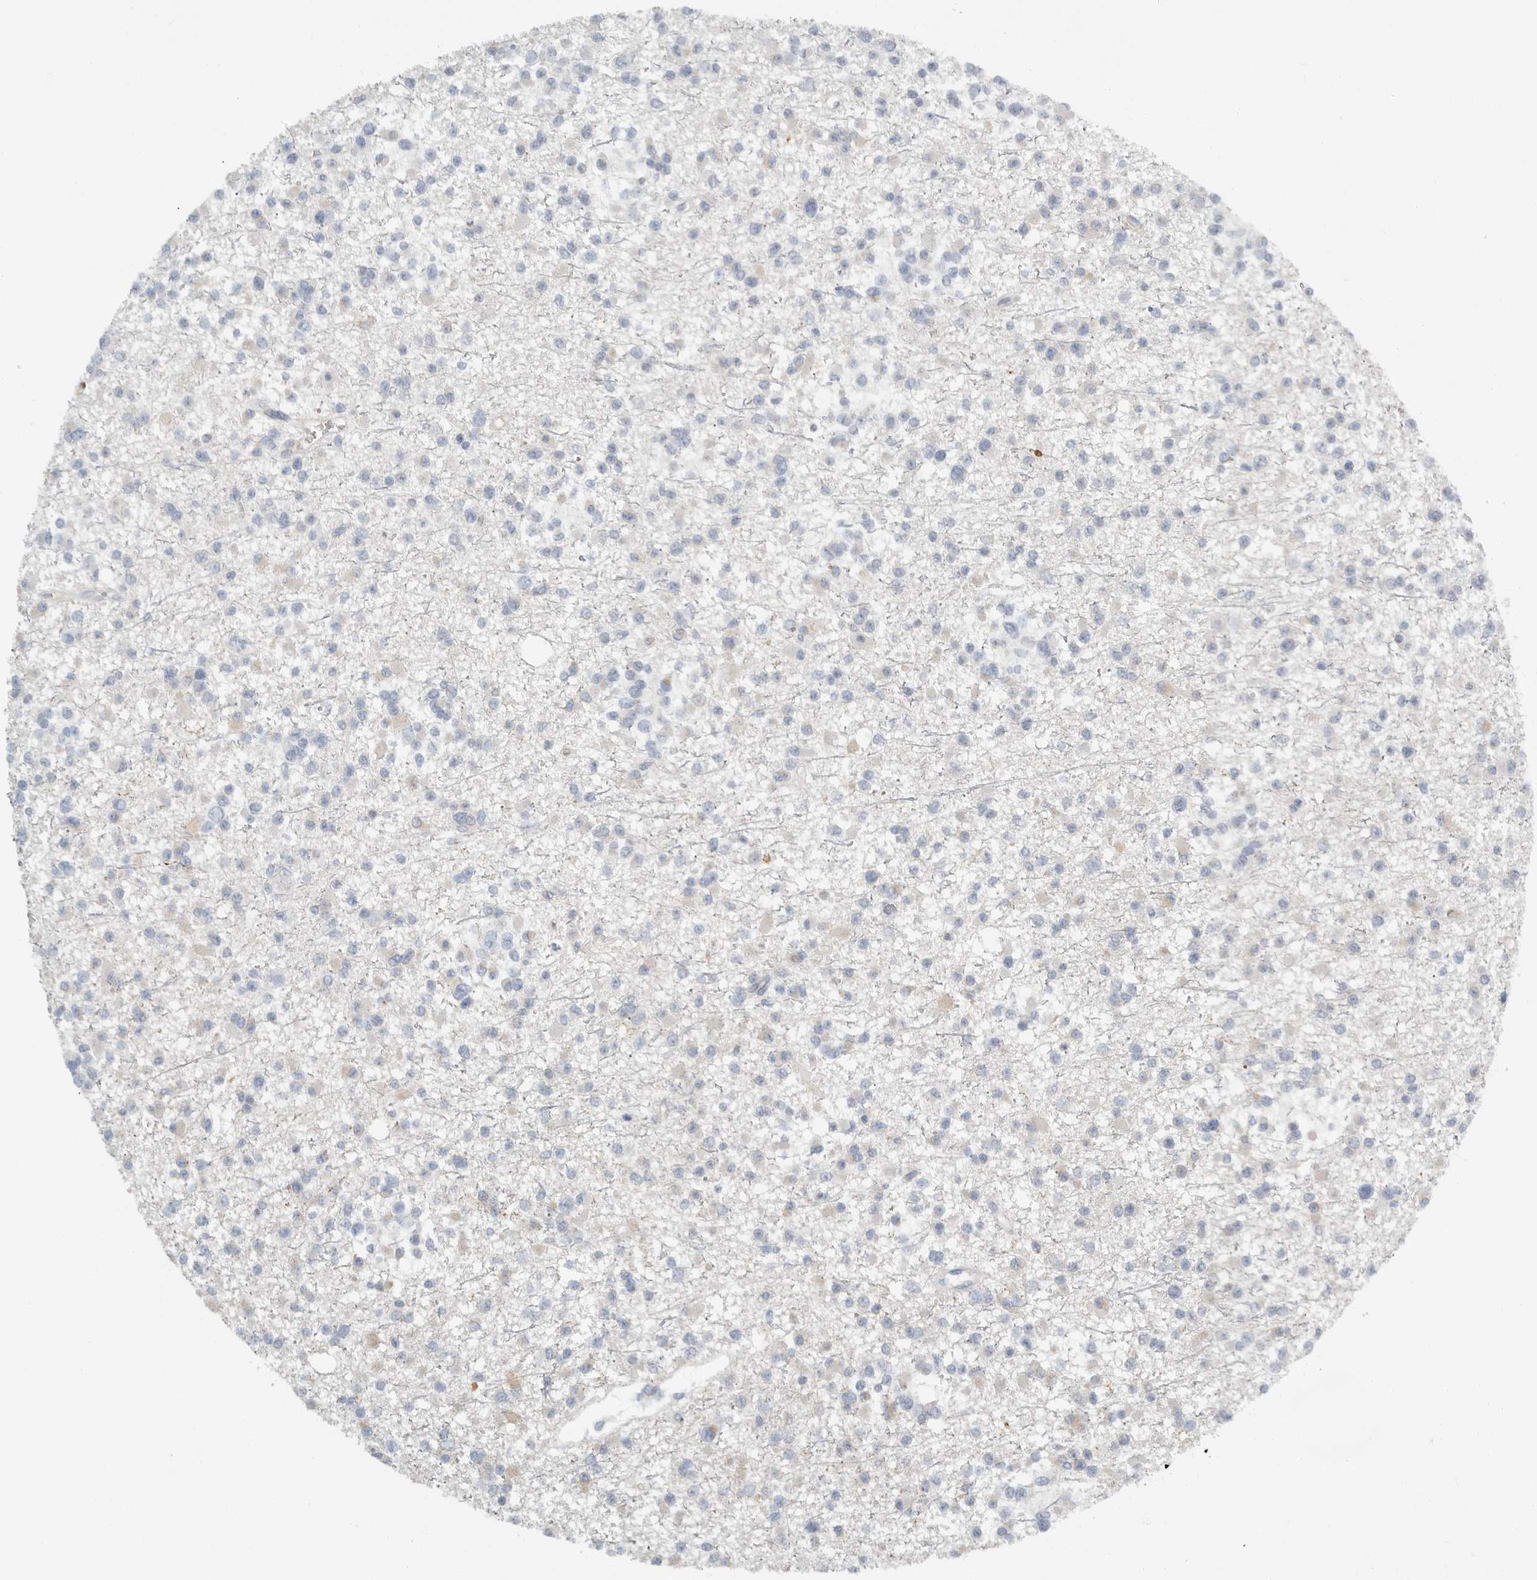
{"staining": {"intensity": "negative", "quantity": "none", "location": "none"}, "tissue": "glioma", "cell_type": "Tumor cells", "image_type": "cancer", "snomed": [{"axis": "morphology", "description": "Glioma, malignant, Low grade"}, {"axis": "topography", "description": "Brain"}], "caption": "Immunohistochemical staining of malignant glioma (low-grade) displays no significant expression in tumor cells. Nuclei are stained in blue.", "gene": "PAM", "patient": {"sex": "female", "age": 22}}